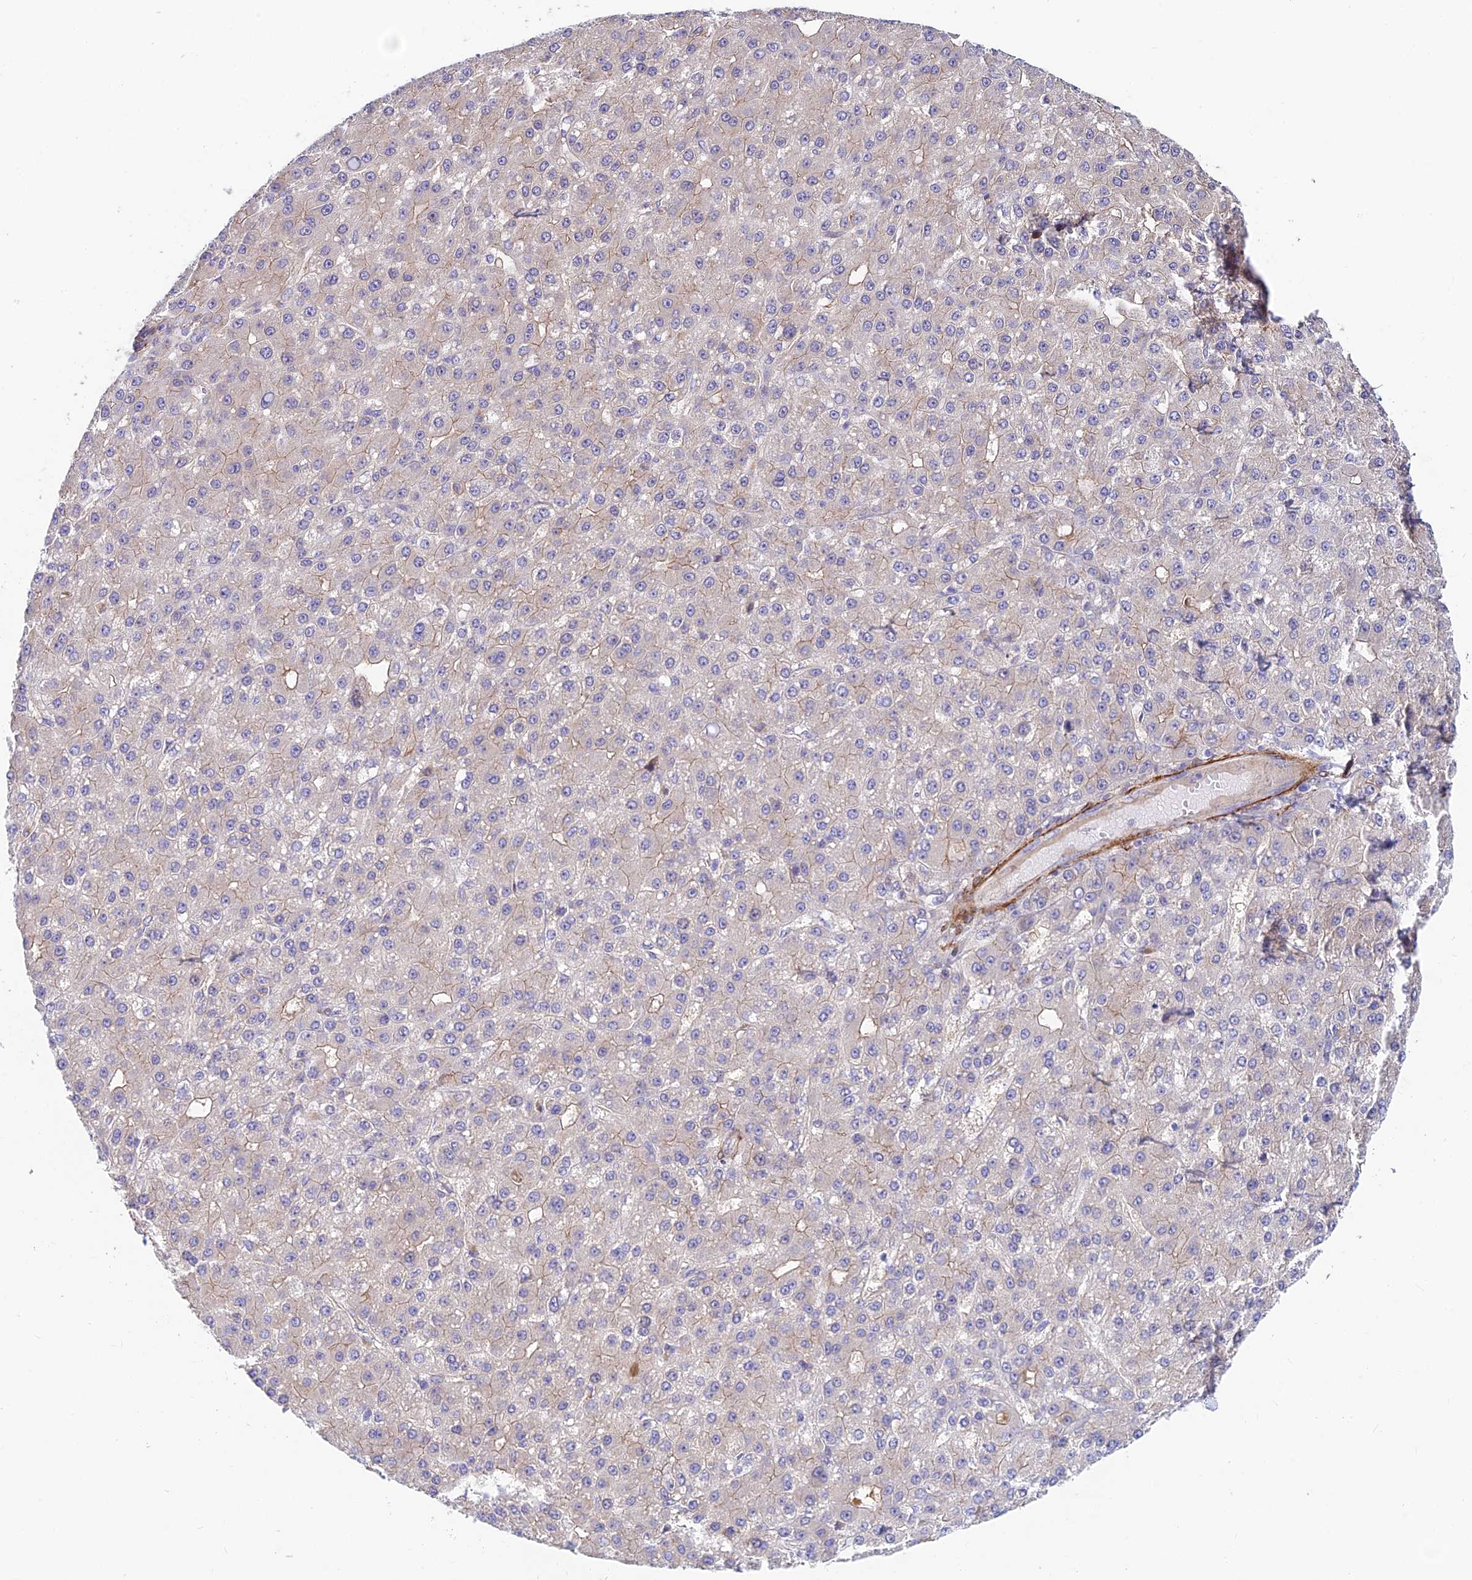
{"staining": {"intensity": "weak", "quantity": "<25%", "location": "cytoplasmic/membranous"}, "tissue": "liver cancer", "cell_type": "Tumor cells", "image_type": "cancer", "snomed": [{"axis": "morphology", "description": "Carcinoma, Hepatocellular, NOS"}, {"axis": "topography", "description": "Liver"}], "caption": "DAB immunohistochemical staining of human liver cancer shows no significant staining in tumor cells.", "gene": "ANKRD50", "patient": {"sex": "male", "age": 67}}